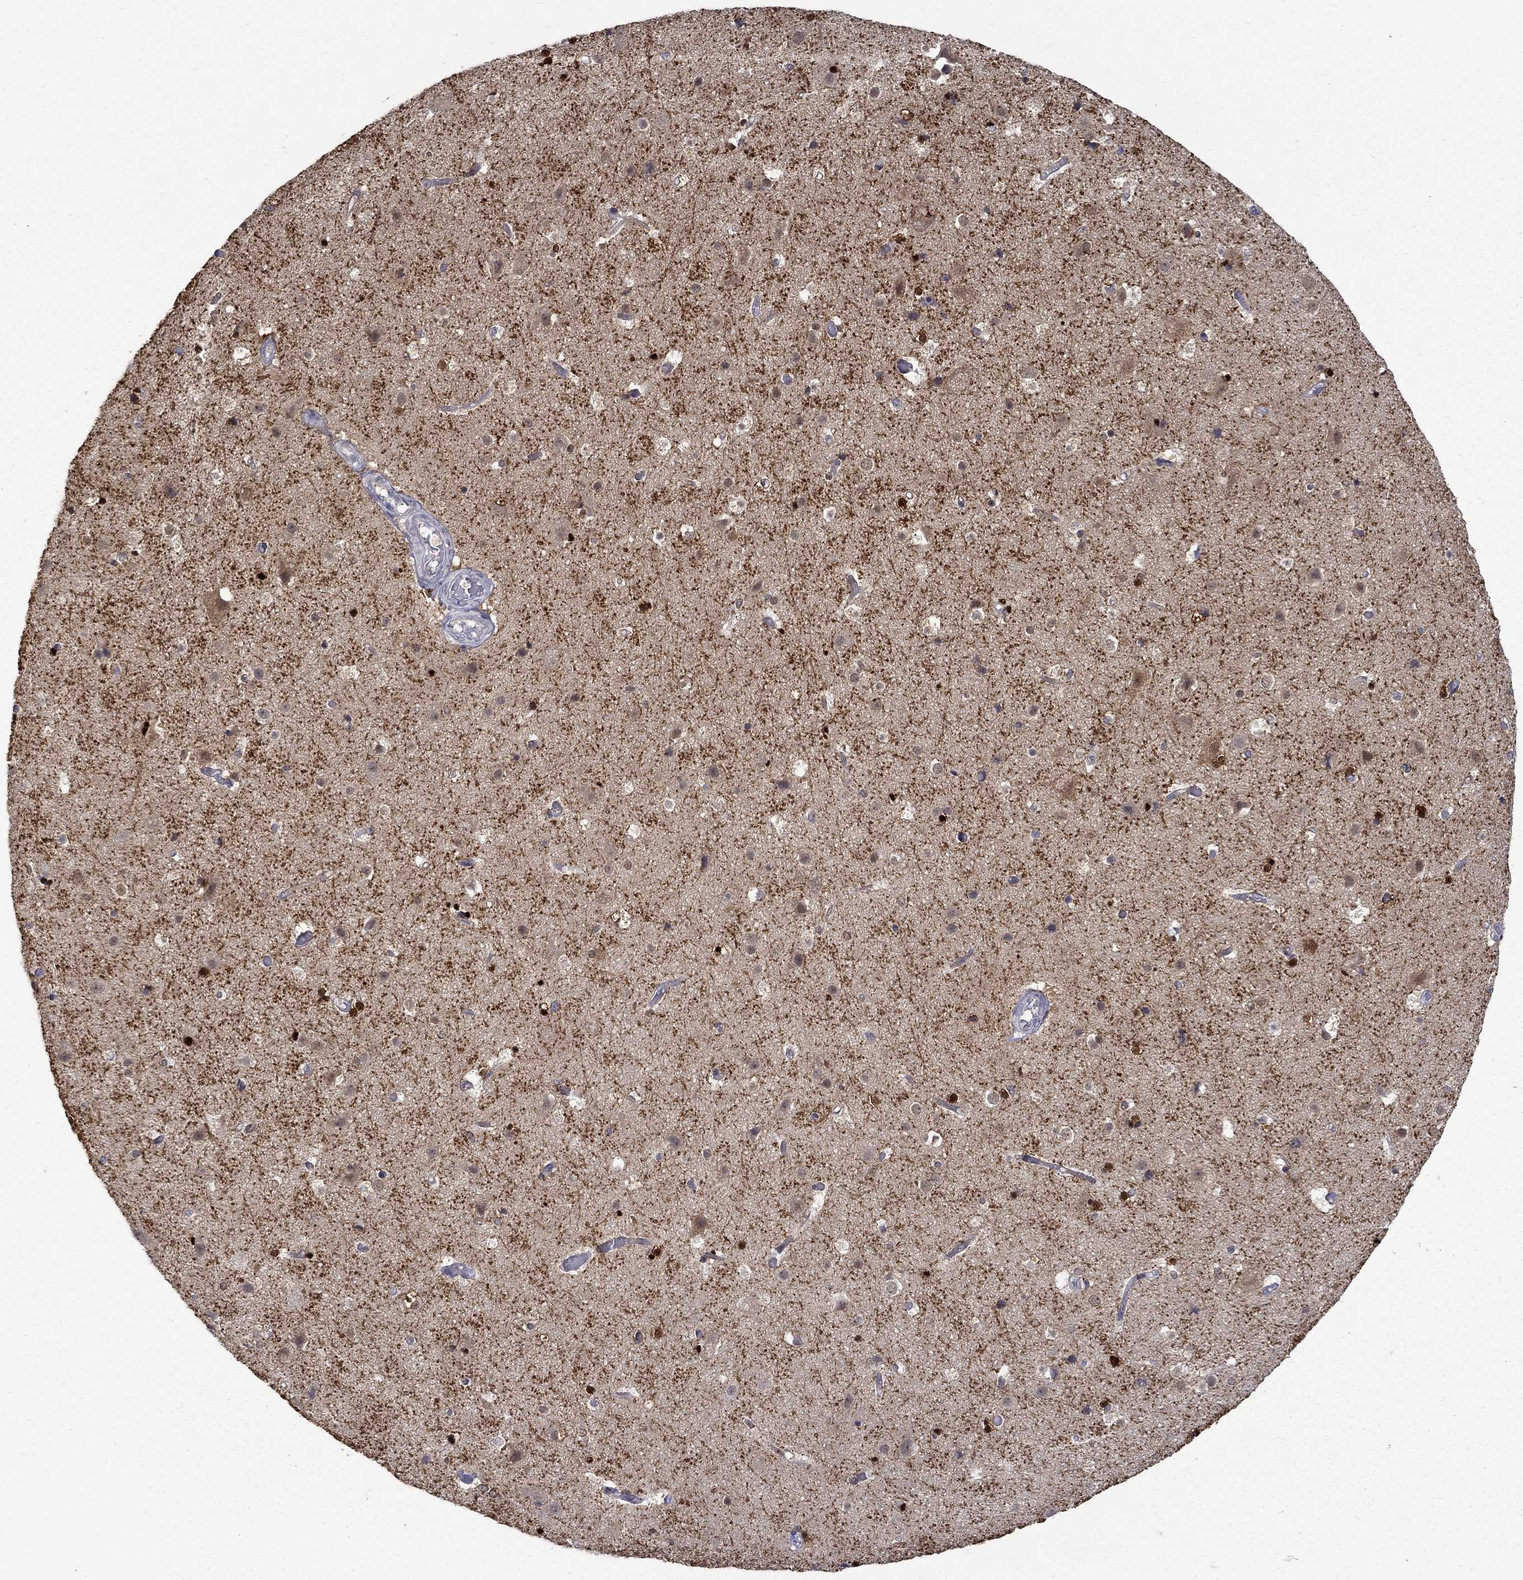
{"staining": {"intensity": "negative", "quantity": "none", "location": "none"}, "tissue": "cerebral cortex", "cell_type": "Endothelial cells", "image_type": "normal", "snomed": [{"axis": "morphology", "description": "Normal tissue, NOS"}, {"axis": "topography", "description": "Cerebral cortex"}], "caption": "Micrograph shows no protein expression in endothelial cells of normal cerebral cortex.", "gene": "PCBP2", "patient": {"sex": "female", "age": 52}}